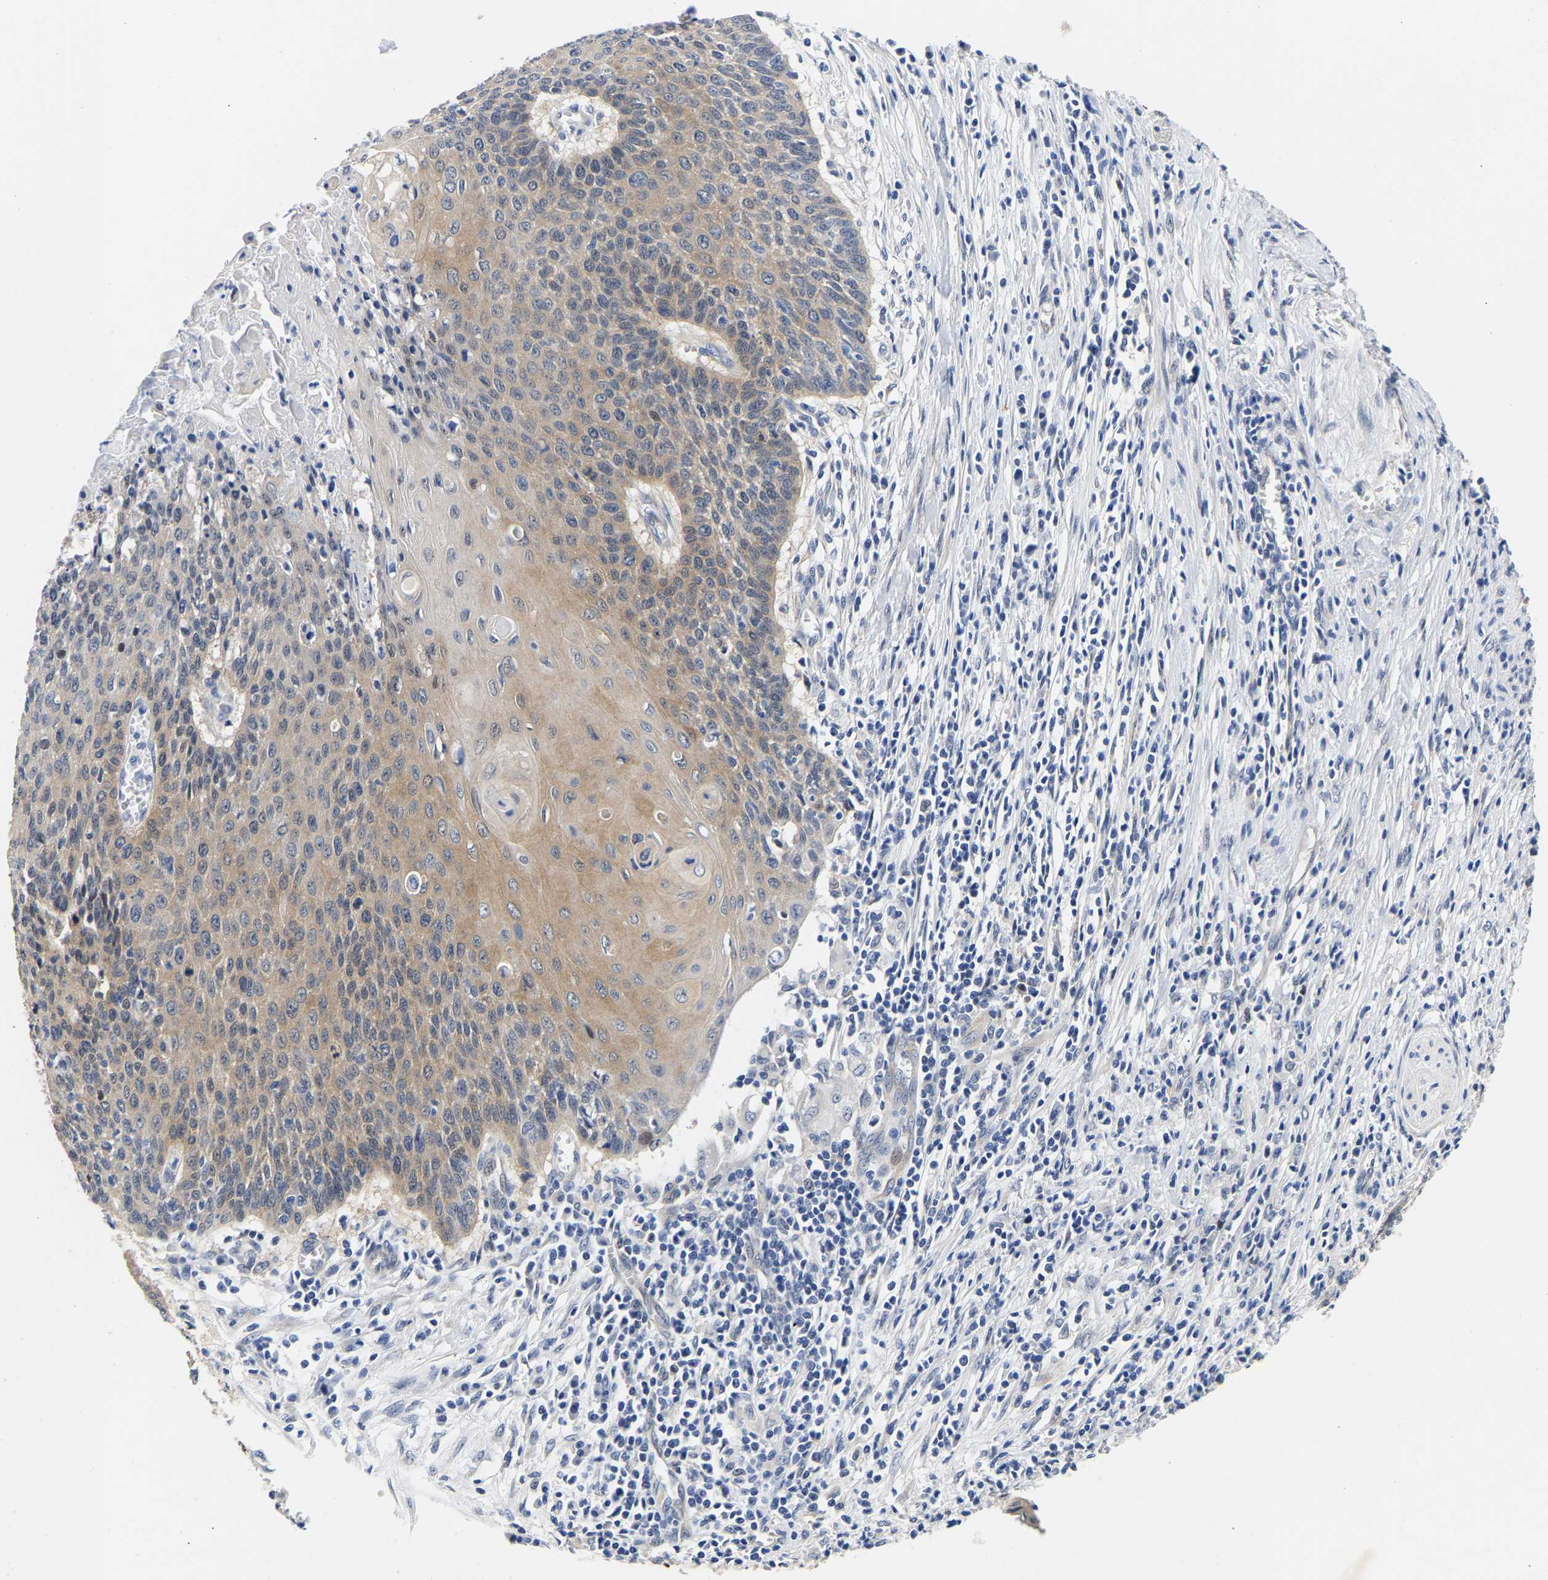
{"staining": {"intensity": "weak", "quantity": "<25%", "location": "cytoplasmic/membranous"}, "tissue": "cervical cancer", "cell_type": "Tumor cells", "image_type": "cancer", "snomed": [{"axis": "morphology", "description": "Squamous cell carcinoma, NOS"}, {"axis": "topography", "description": "Cervix"}], "caption": "Immunohistochemistry (IHC) histopathology image of neoplastic tissue: human cervical cancer (squamous cell carcinoma) stained with DAB displays no significant protein positivity in tumor cells.", "gene": "CCDC6", "patient": {"sex": "female", "age": 39}}